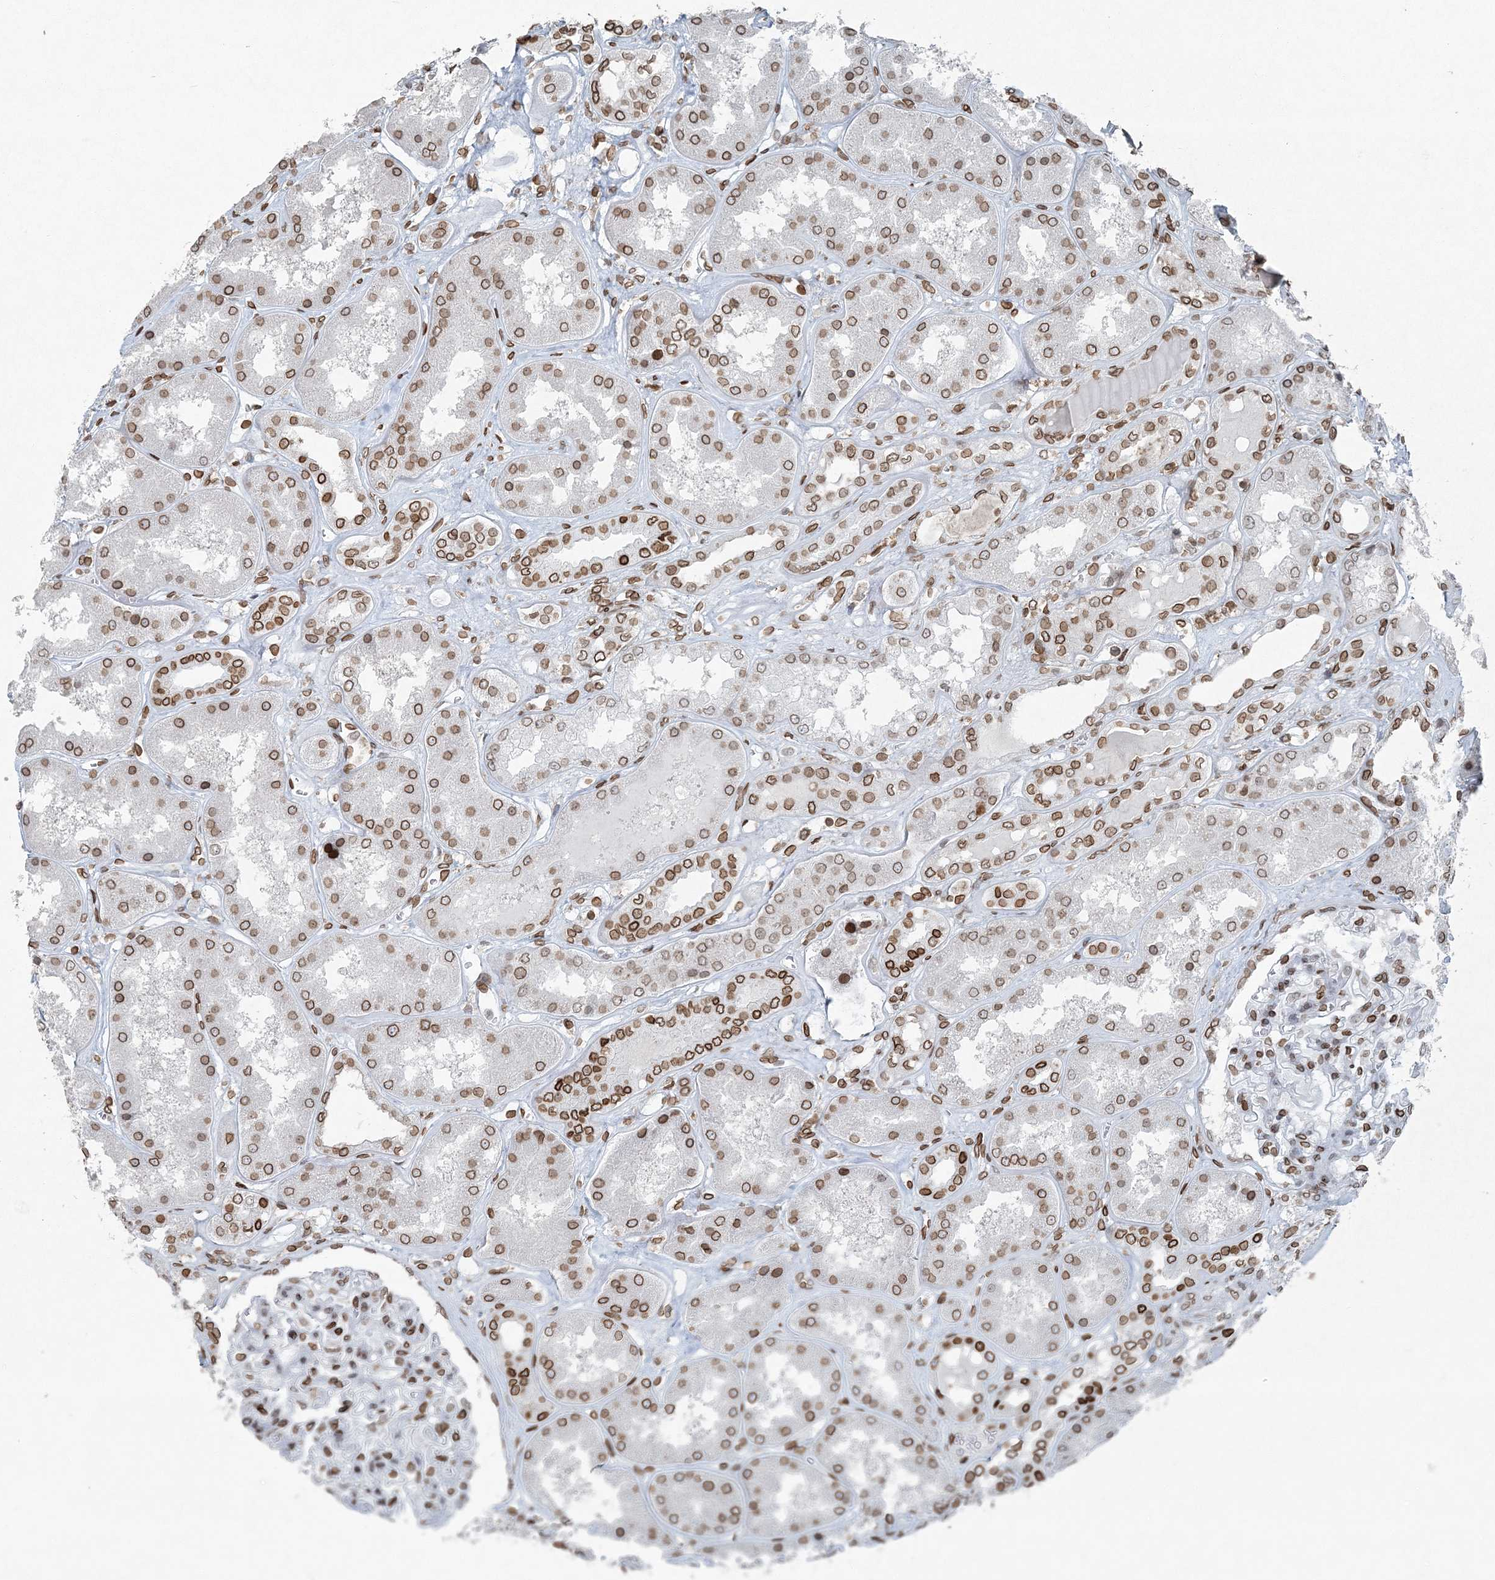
{"staining": {"intensity": "moderate", "quantity": ">75%", "location": "cytoplasmic/membranous,nuclear"}, "tissue": "kidney", "cell_type": "Cells in glomeruli", "image_type": "normal", "snomed": [{"axis": "morphology", "description": "Normal tissue, NOS"}, {"axis": "topography", "description": "Kidney"}], "caption": "Immunohistochemical staining of unremarkable kidney shows >75% levels of moderate cytoplasmic/membranous,nuclear protein expression in about >75% of cells in glomeruli.", "gene": "GJD4", "patient": {"sex": "female", "age": 56}}